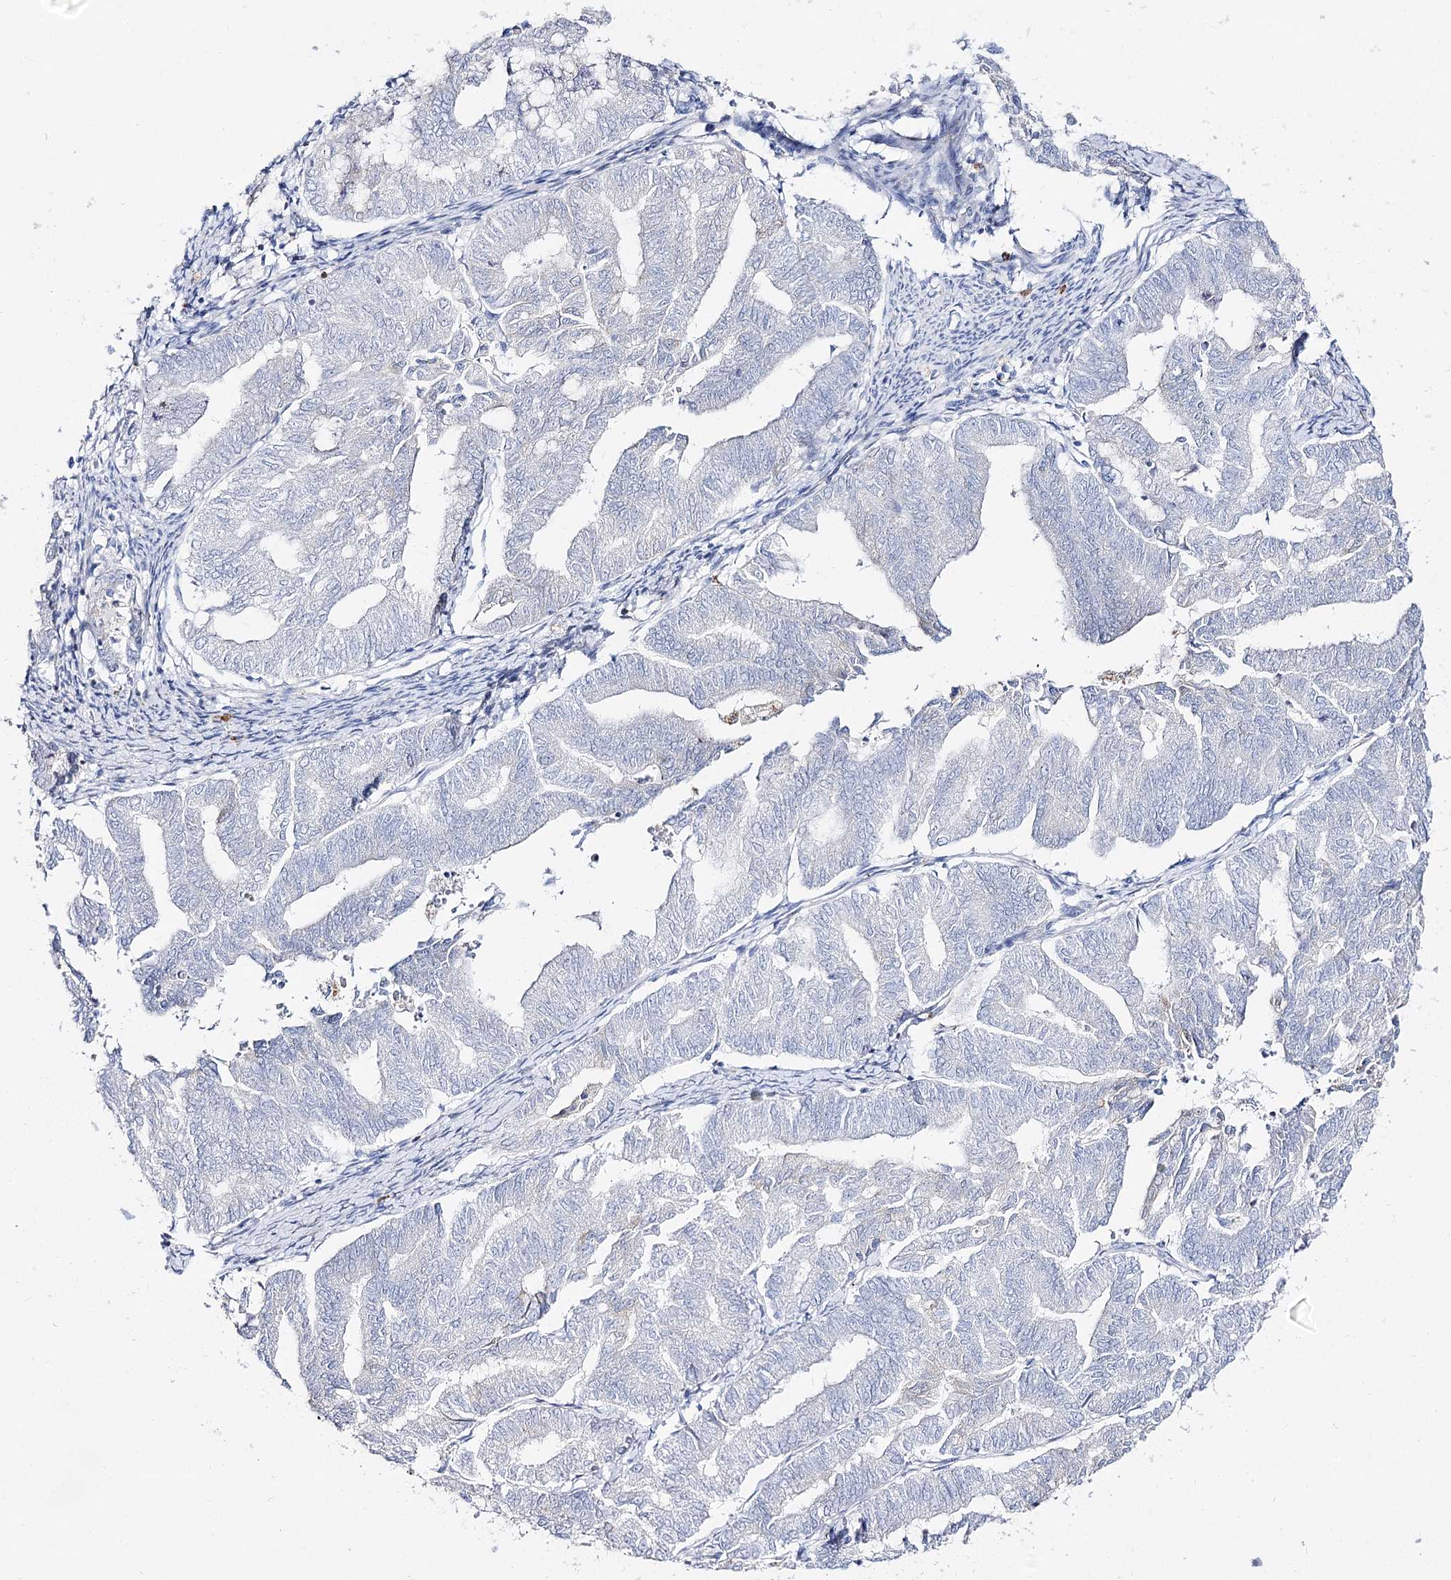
{"staining": {"intensity": "negative", "quantity": "none", "location": "none"}, "tissue": "endometrial cancer", "cell_type": "Tumor cells", "image_type": "cancer", "snomed": [{"axis": "morphology", "description": "Adenocarcinoma, NOS"}, {"axis": "topography", "description": "Endometrium"}], "caption": "Immunohistochemistry (IHC) of human endometrial cancer demonstrates no expression in tumor cells. (IHC, brightfield microscopy, high magnification).", "gene": "SLC3A1", "patient": {"sex": "female", "age": 79}}